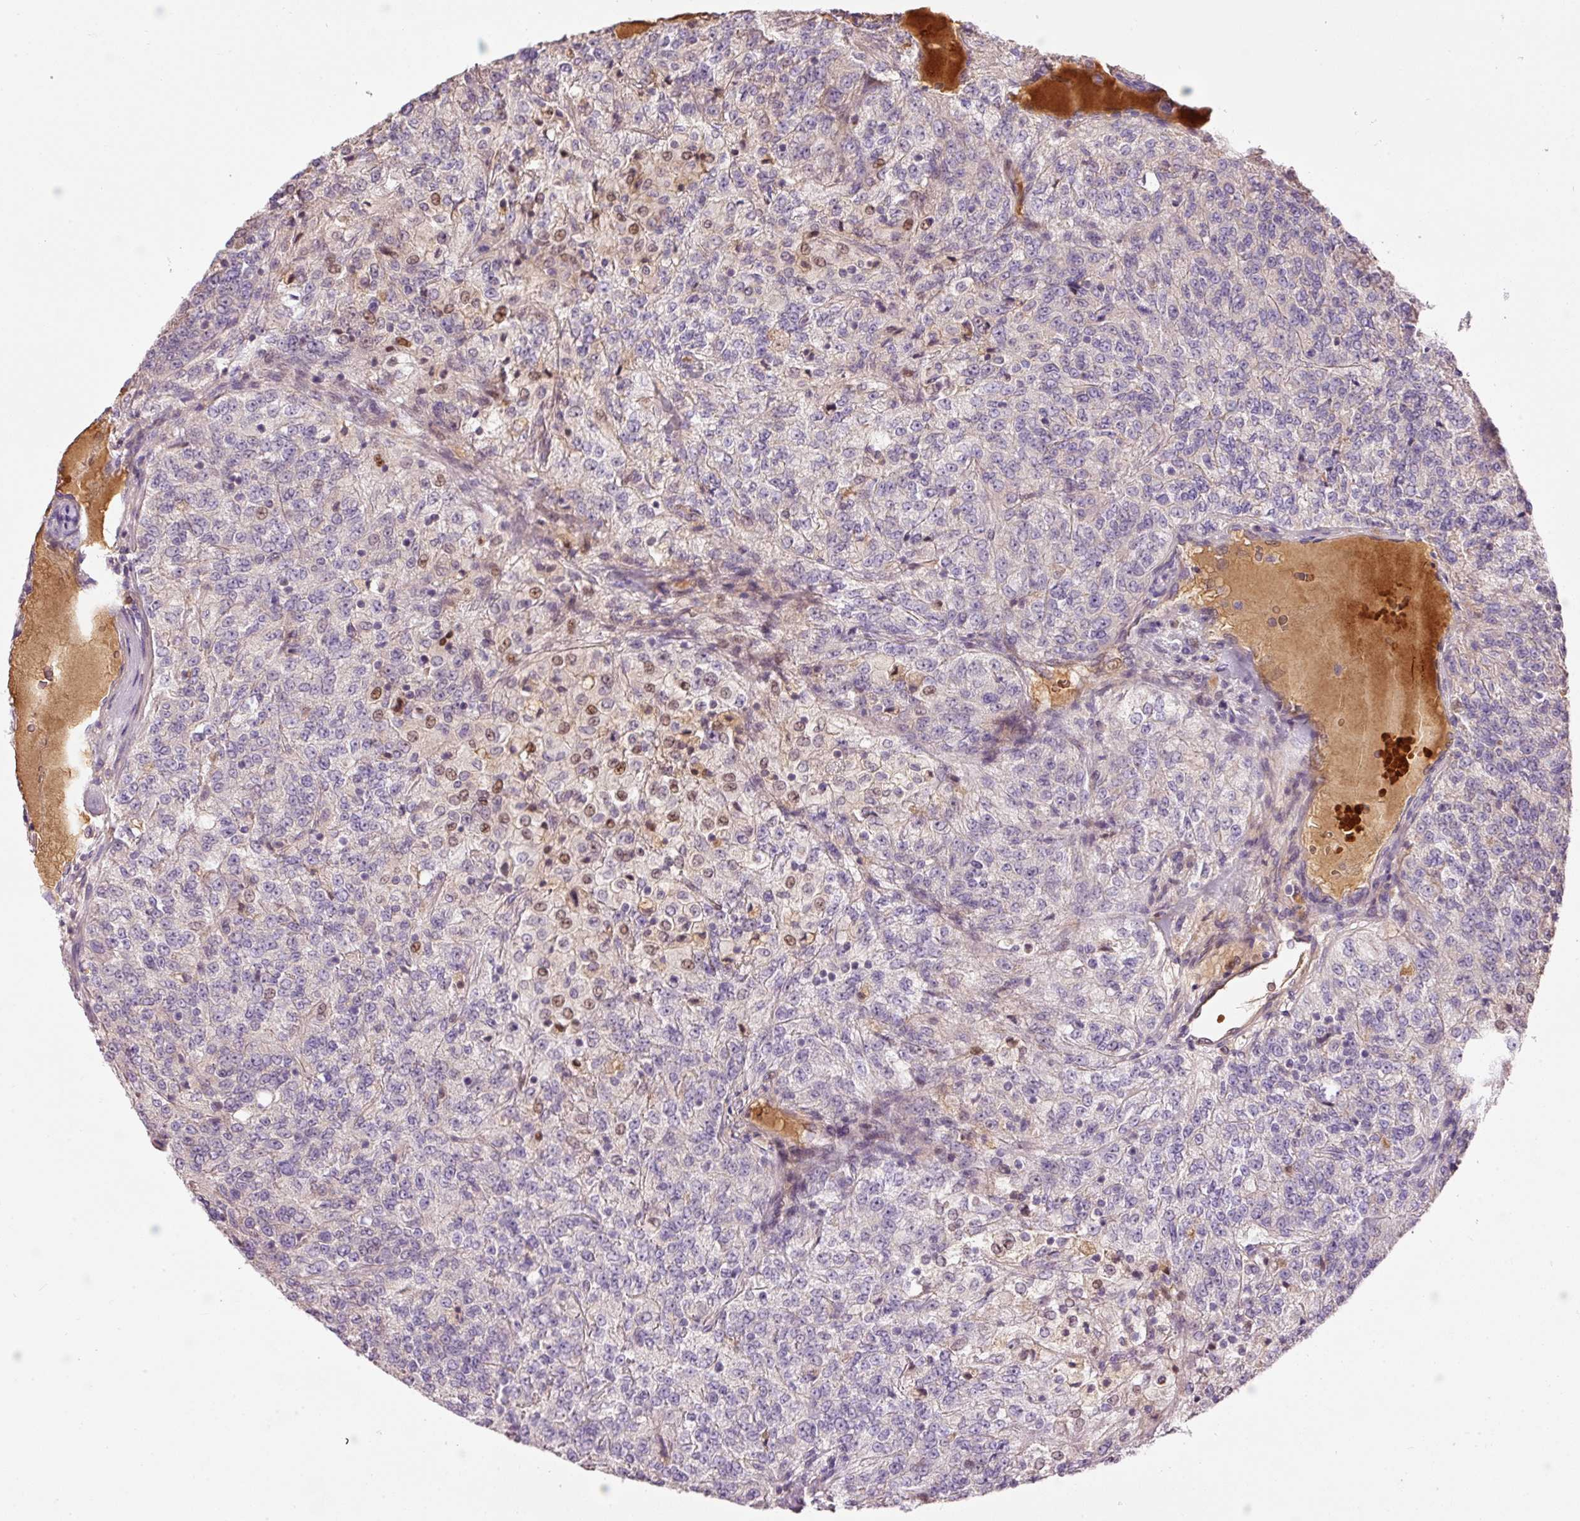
{"staining": {"intensity": "moderate", "quantity": "<25%", "location": "nuclear"}, "tissue": "renal cancer", "cell_type": "Tumor cells", "image_type": "cancer", "snomed": [{"axis": "morphology", "description": "Adenocarcinoma, NOS"}, {"axis": "topography", "description": "Kidney"}], "caption": "Immunohistochemical staining of renal cancer displays low levels of moderate nuclear positivity in approximately <25% of tumor cells. (Brightfield microscopy of DAB IHC at high magnification).", "gene": "CMTM8", "patient": {"sex": "female", "age": 63}}